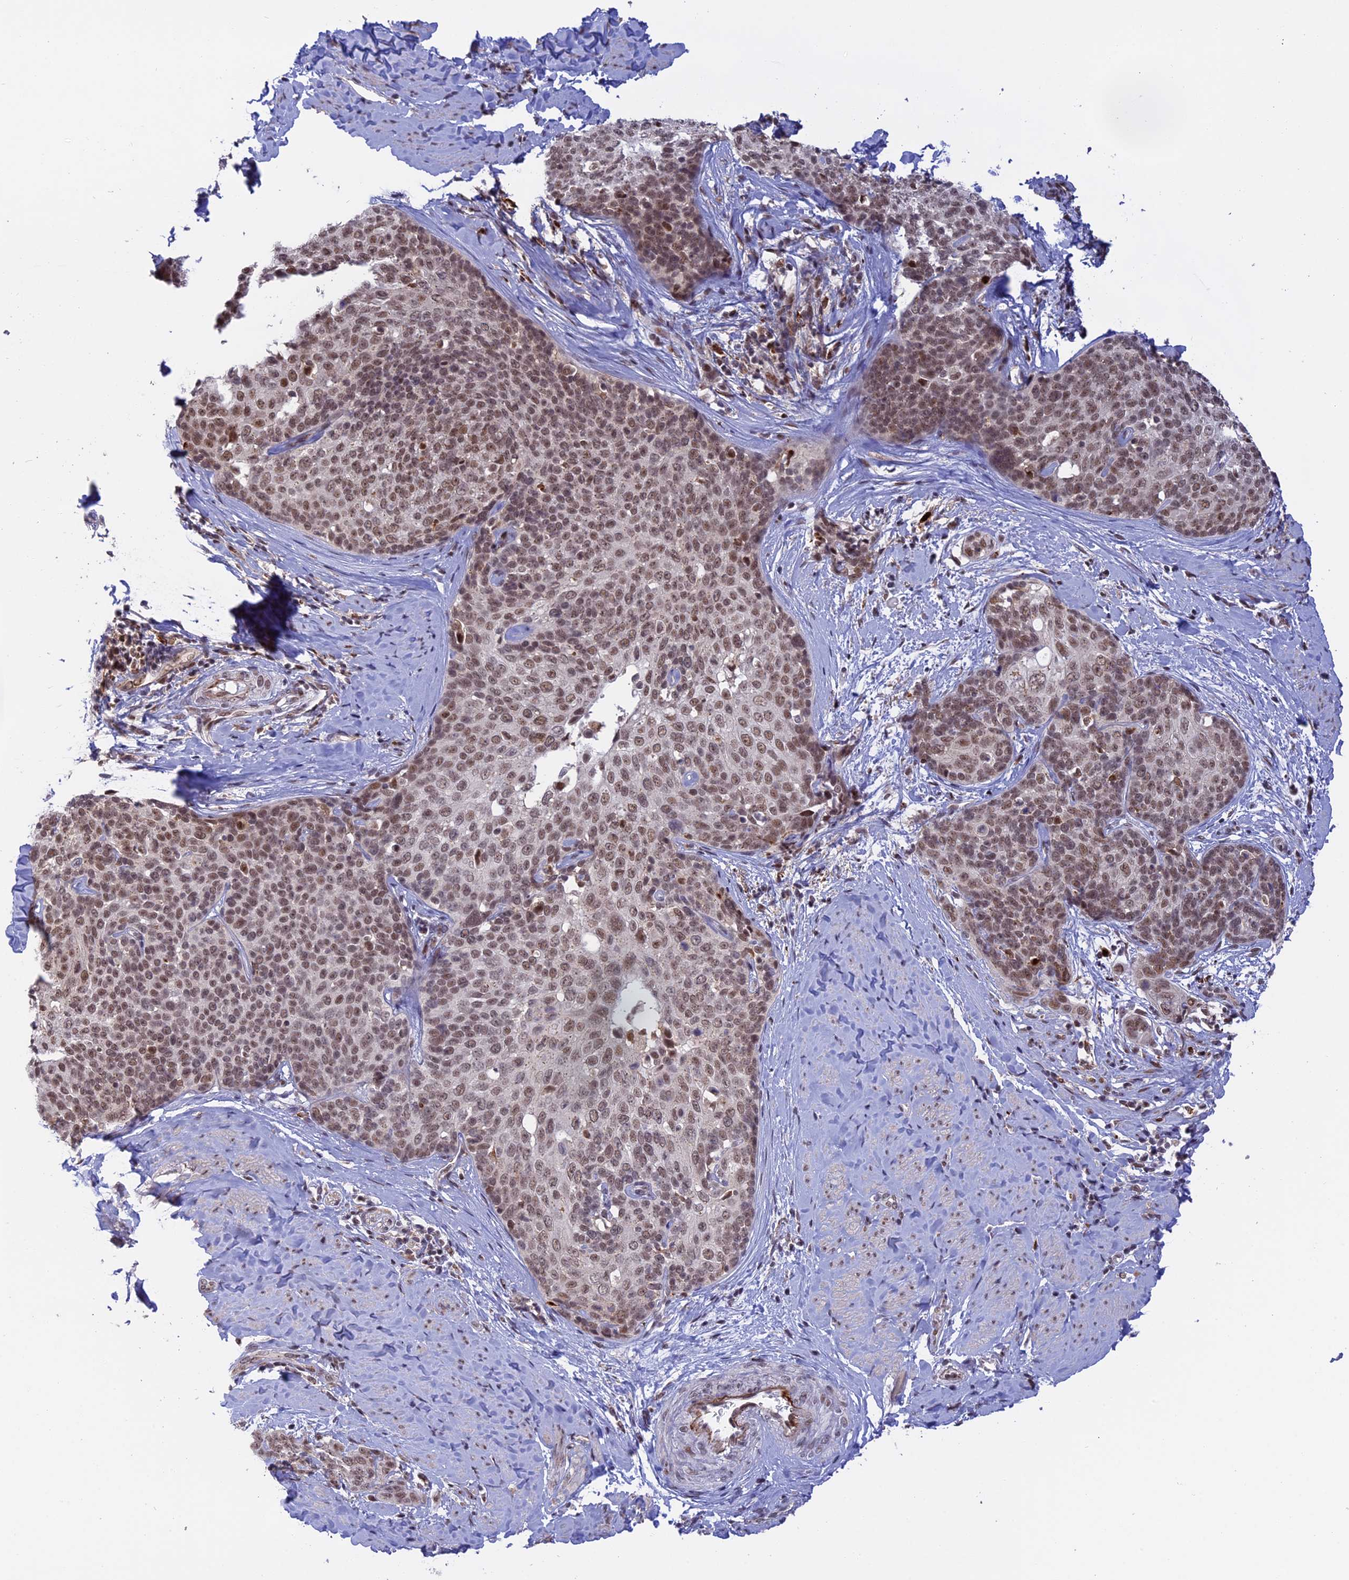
{"staining": {"intensity": "moderate", "quantity": ">75%", "location": "nuclear"}, "tissue": "cervical cancer", "cell_type": "Tumor cells", "image_type": "cancer", "snomed": [{"axis": "morphology", "description": "Squamous cell carcinoma, NOS"}, {"axis": "topography", "description": "Cervix"}], "caption": "The photomicrograph demonstrates a brown stain indicating the presence of a protein in the nuclear of tumor cells in cervical cancer (squamous cell carcinoma).", "gene": "POLR2C", "patient": {"sex": "female", "age": 50}}